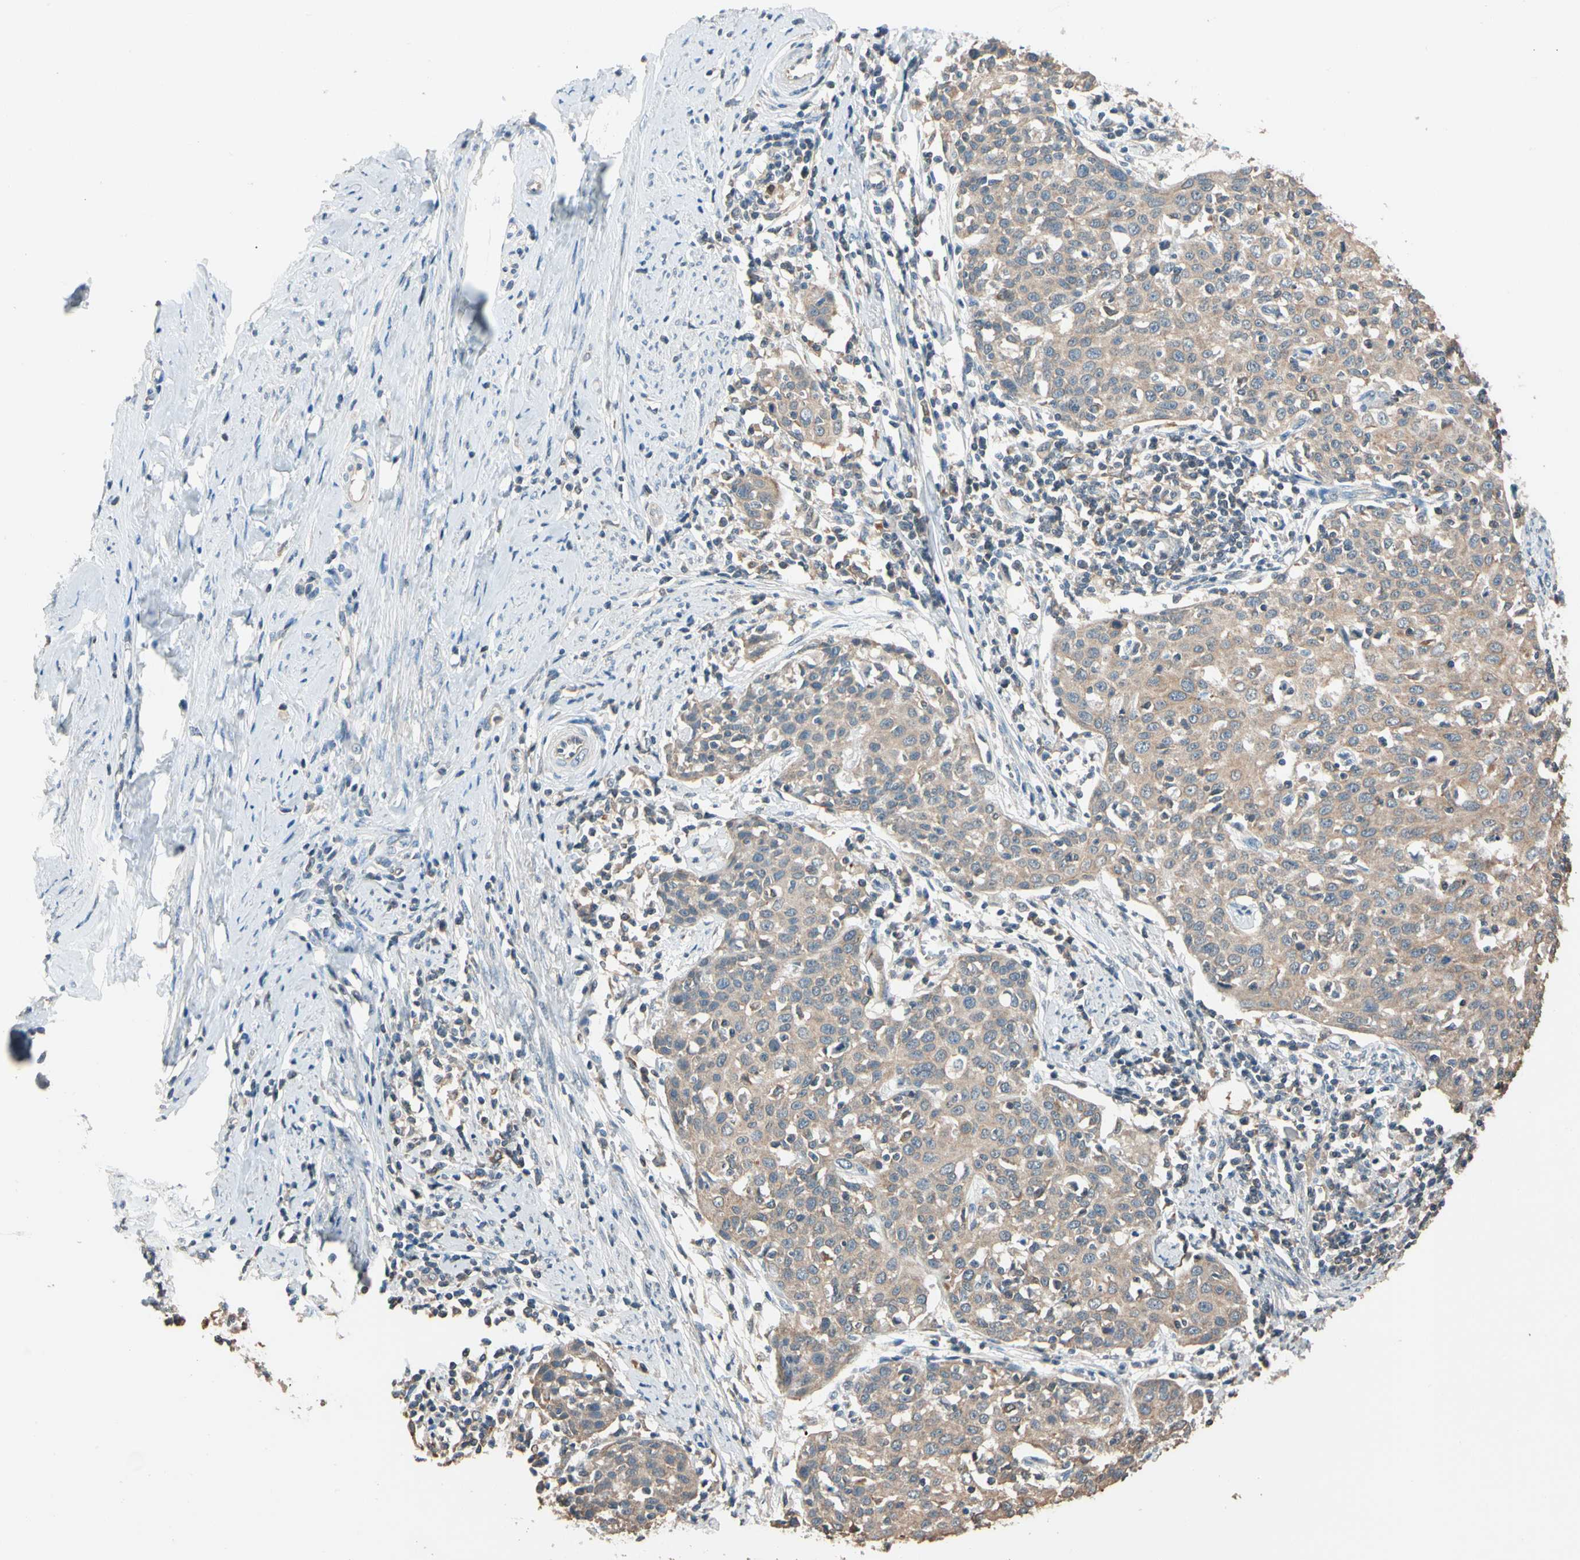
{"staining": {"intensity": "weak", "quantity": ">75%", "location": "cytoplasmic/membranous"}, "tissue": "cervical cancer", "cell_type": "Tumor cells", "image_type": "cancer", "snomed": [{"axis": "morphology", "description": "Squamous cell carcinoma, NOS"}, {"axis": "topography", "description": "Cervix"}], "caption": "Human cervical squamous cell carcinoma stained for a protein (brown) reveals weak cytoplasmic/membranous positive staining in about >75% of tumor cells.", "gene": "MAP3K7", "patient": {"sex": "female", "age": 38}}